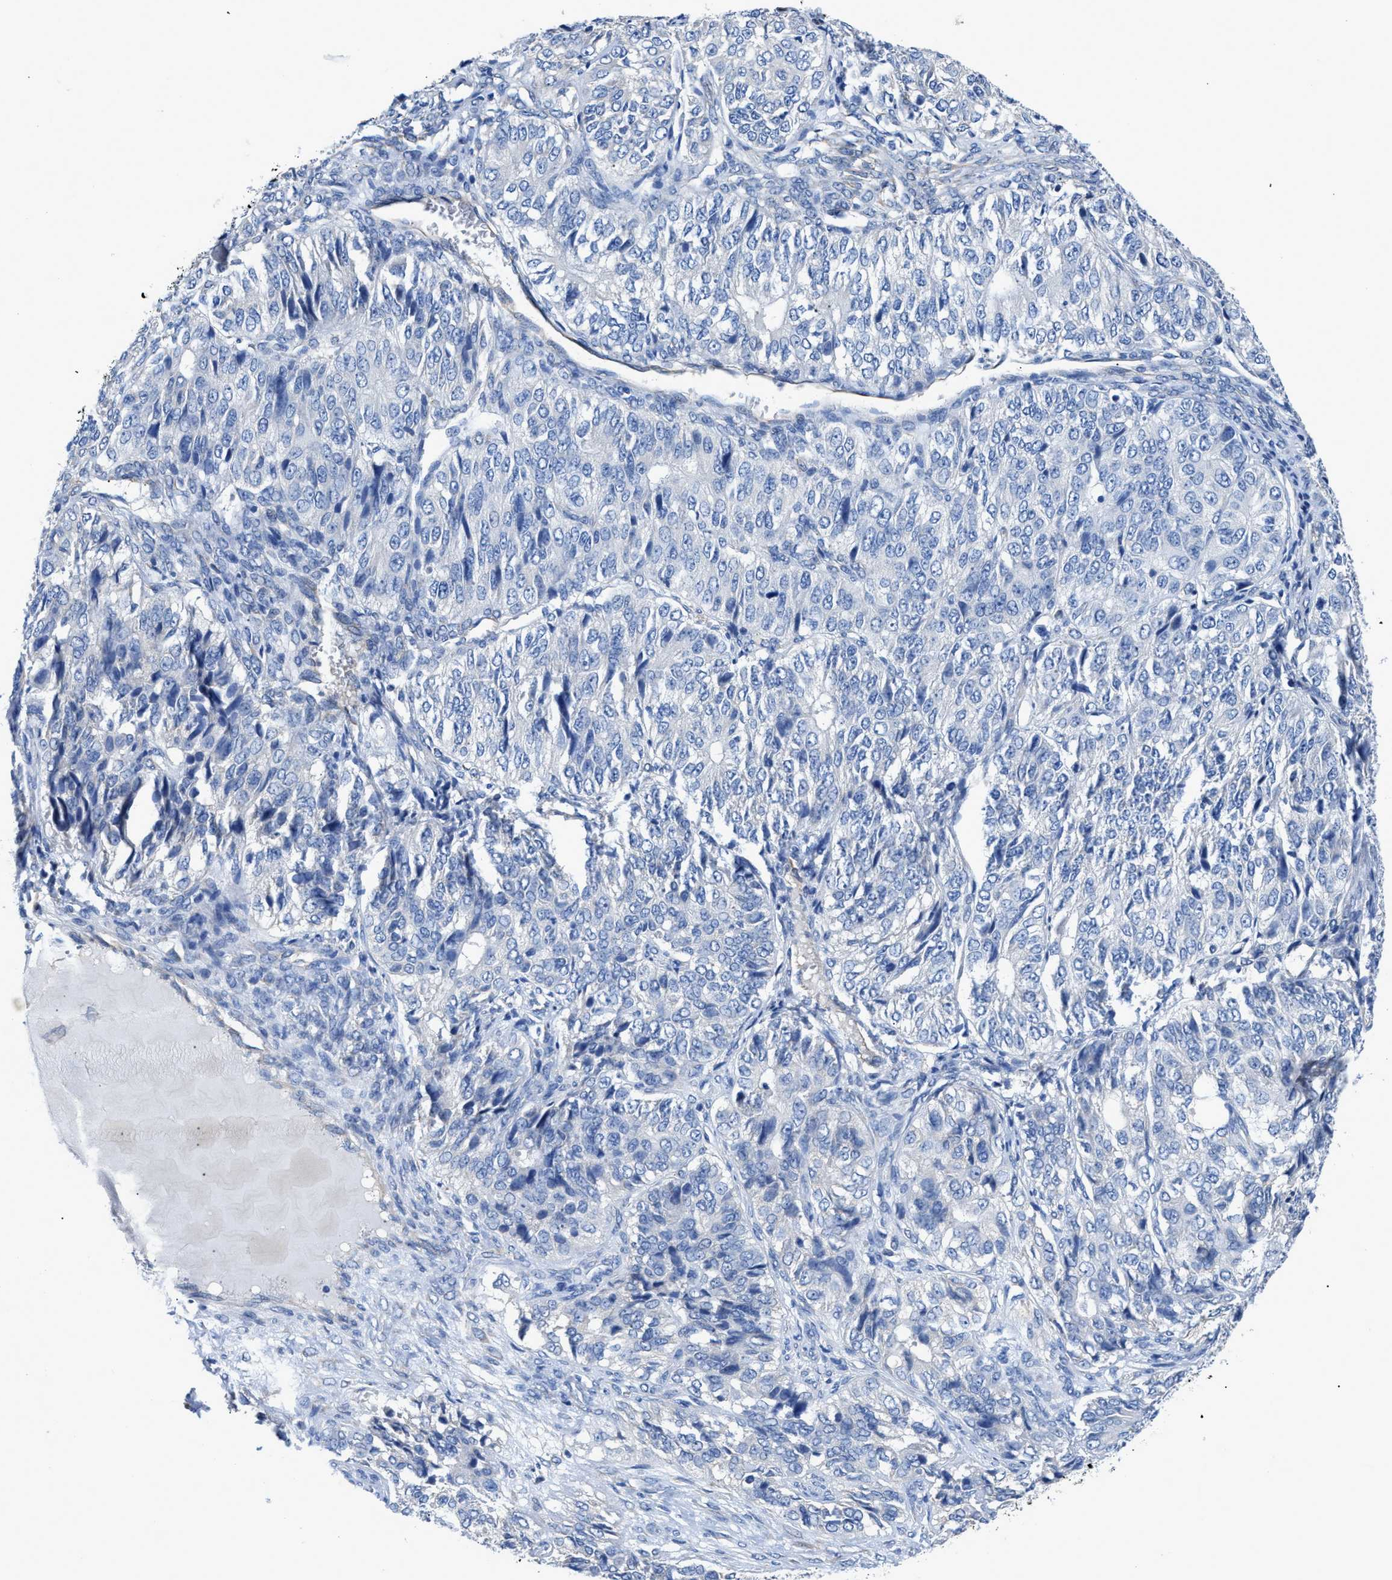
{"staining": {"intensity": "negative", "quantity": "none", "location": "none"}, "tissue": "ovarian cancer", "cell_type": "Tumor cells", "image_type": "cancer", "snomed": [{"axis": "morphology", "description": "Carcinoma, endometroid"}, {"axis": "topography", "description": "Ovary"}], "caption": "This is a micrograph of immunohistochemistry (IHC) staining of ovarian cancer (endometroid carcinoma), which shows no staining in tumor cells.", "gene": "ITPR1", "patient": {"sex": "female", "age": 51}}